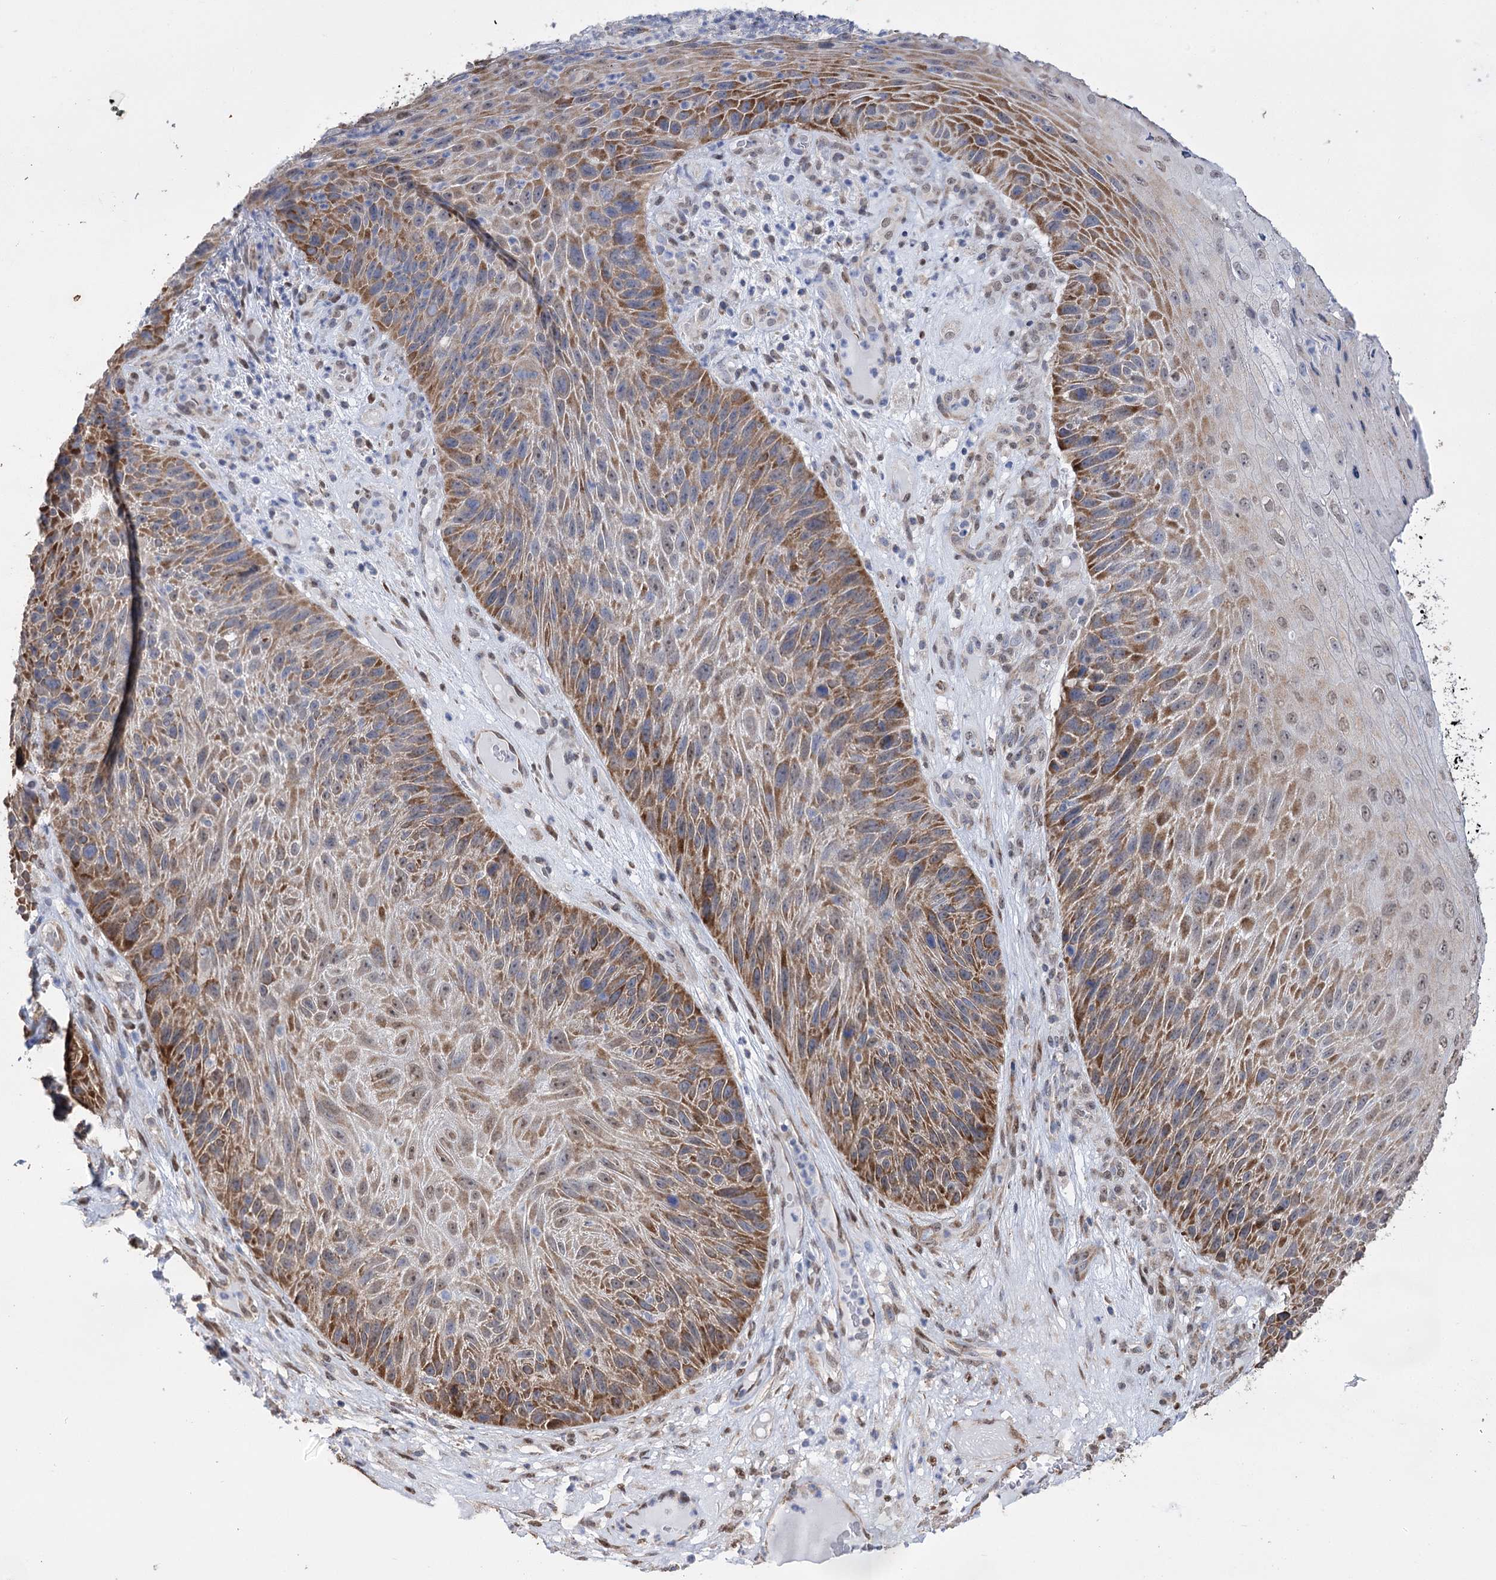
{"staining": {"intensity": "moderate", "quantity": ">75%", "location": "cytoplasmic/membranous,nuclear"}, "tissue": "skin cancer", "cell_type": "Tumor cells", "image_type": "cancer", "snomed": [{"axis": "morphology", "description": "Squamous cell carcinoma, NOS"}, {"axis": "topography", "description": "Skin"}], "caption": "High-magnification brightfield microscopy of squamous cell carcinoma (skin) stained with DAB (3,3'-diaminobenzidine) (brown) and counterstained with hematoxylin (blue). tumor cells exhibit moderate cytoplasmic/membranous and nuclear positivity is seen in about>75% of cells. The protein of interest is stained brown, and the nuclei are stained in blue (DAB (3,3'-diaminobenzidine) IHC with brightfield microscopy, high magnification).", "gene": "NFU1", "patient": {"sex": "female", "age": 88}}